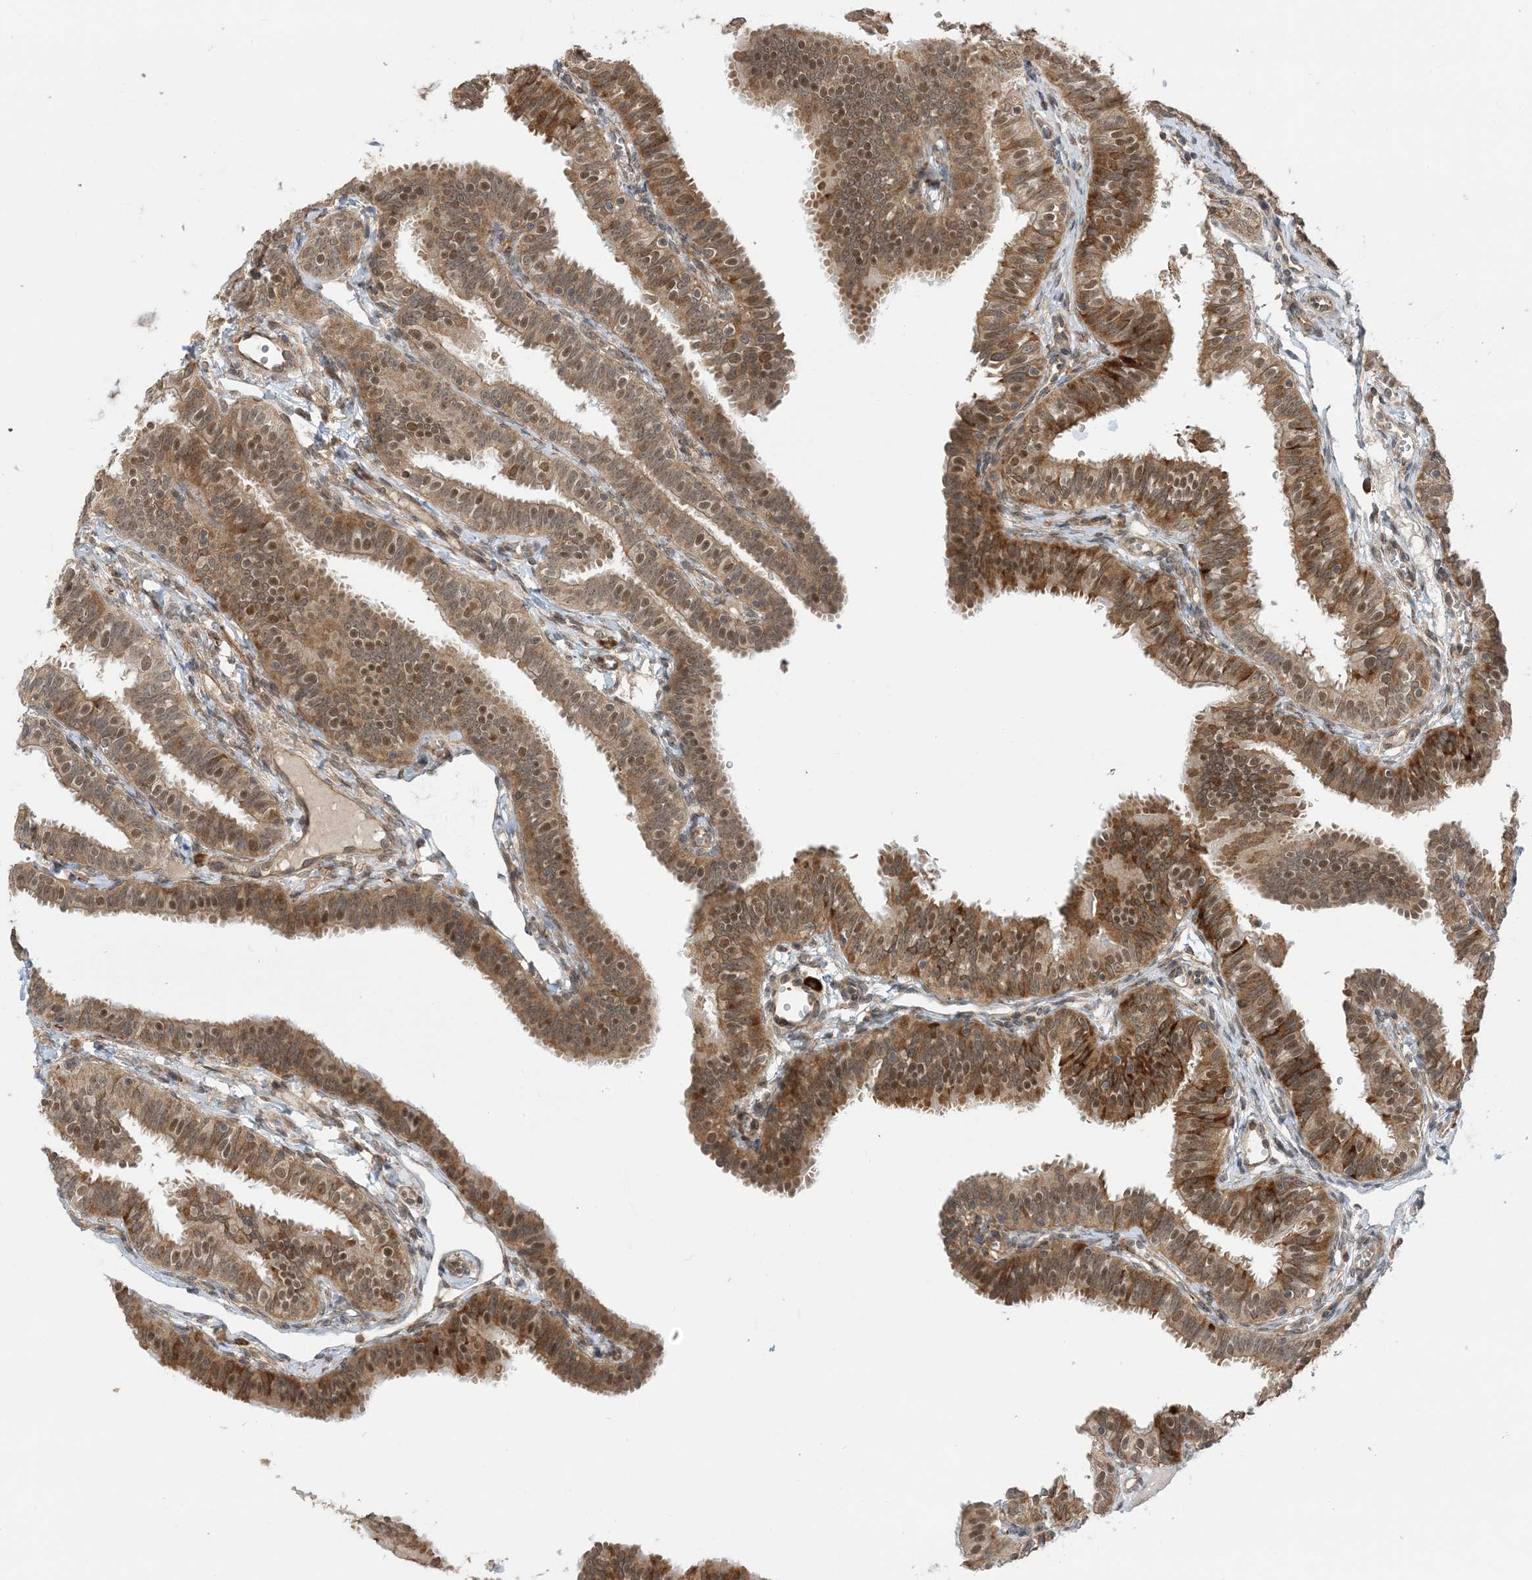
{"staining": {"intensity": "strong", "quantity": ">75%", "location": "cytoplasmic/membranous,nuclear"}, "tissue": "fallopian tube", "cell_type": "Glandular cells", "image_type": "normal", "snomed": [{"axis": "morphology", "description": "Normal tissue, NOS"}, {"axis": "topography", "description": "Fallopian tube"}], "caption": "Immunohistochemical staining of unremarkable human fallopian tube exhibits high levels of strong cytoplasmic/membranous,nuclear expression in about >75% of glandular cells. Using DAB (3,3'-diaminobenzidine) (brown) and hematoxylin (blue) stains, captured at high magnification using brightfield microscopy.", "gene": "METTL21A", "patient": {"sex": "female", "age": 35}}